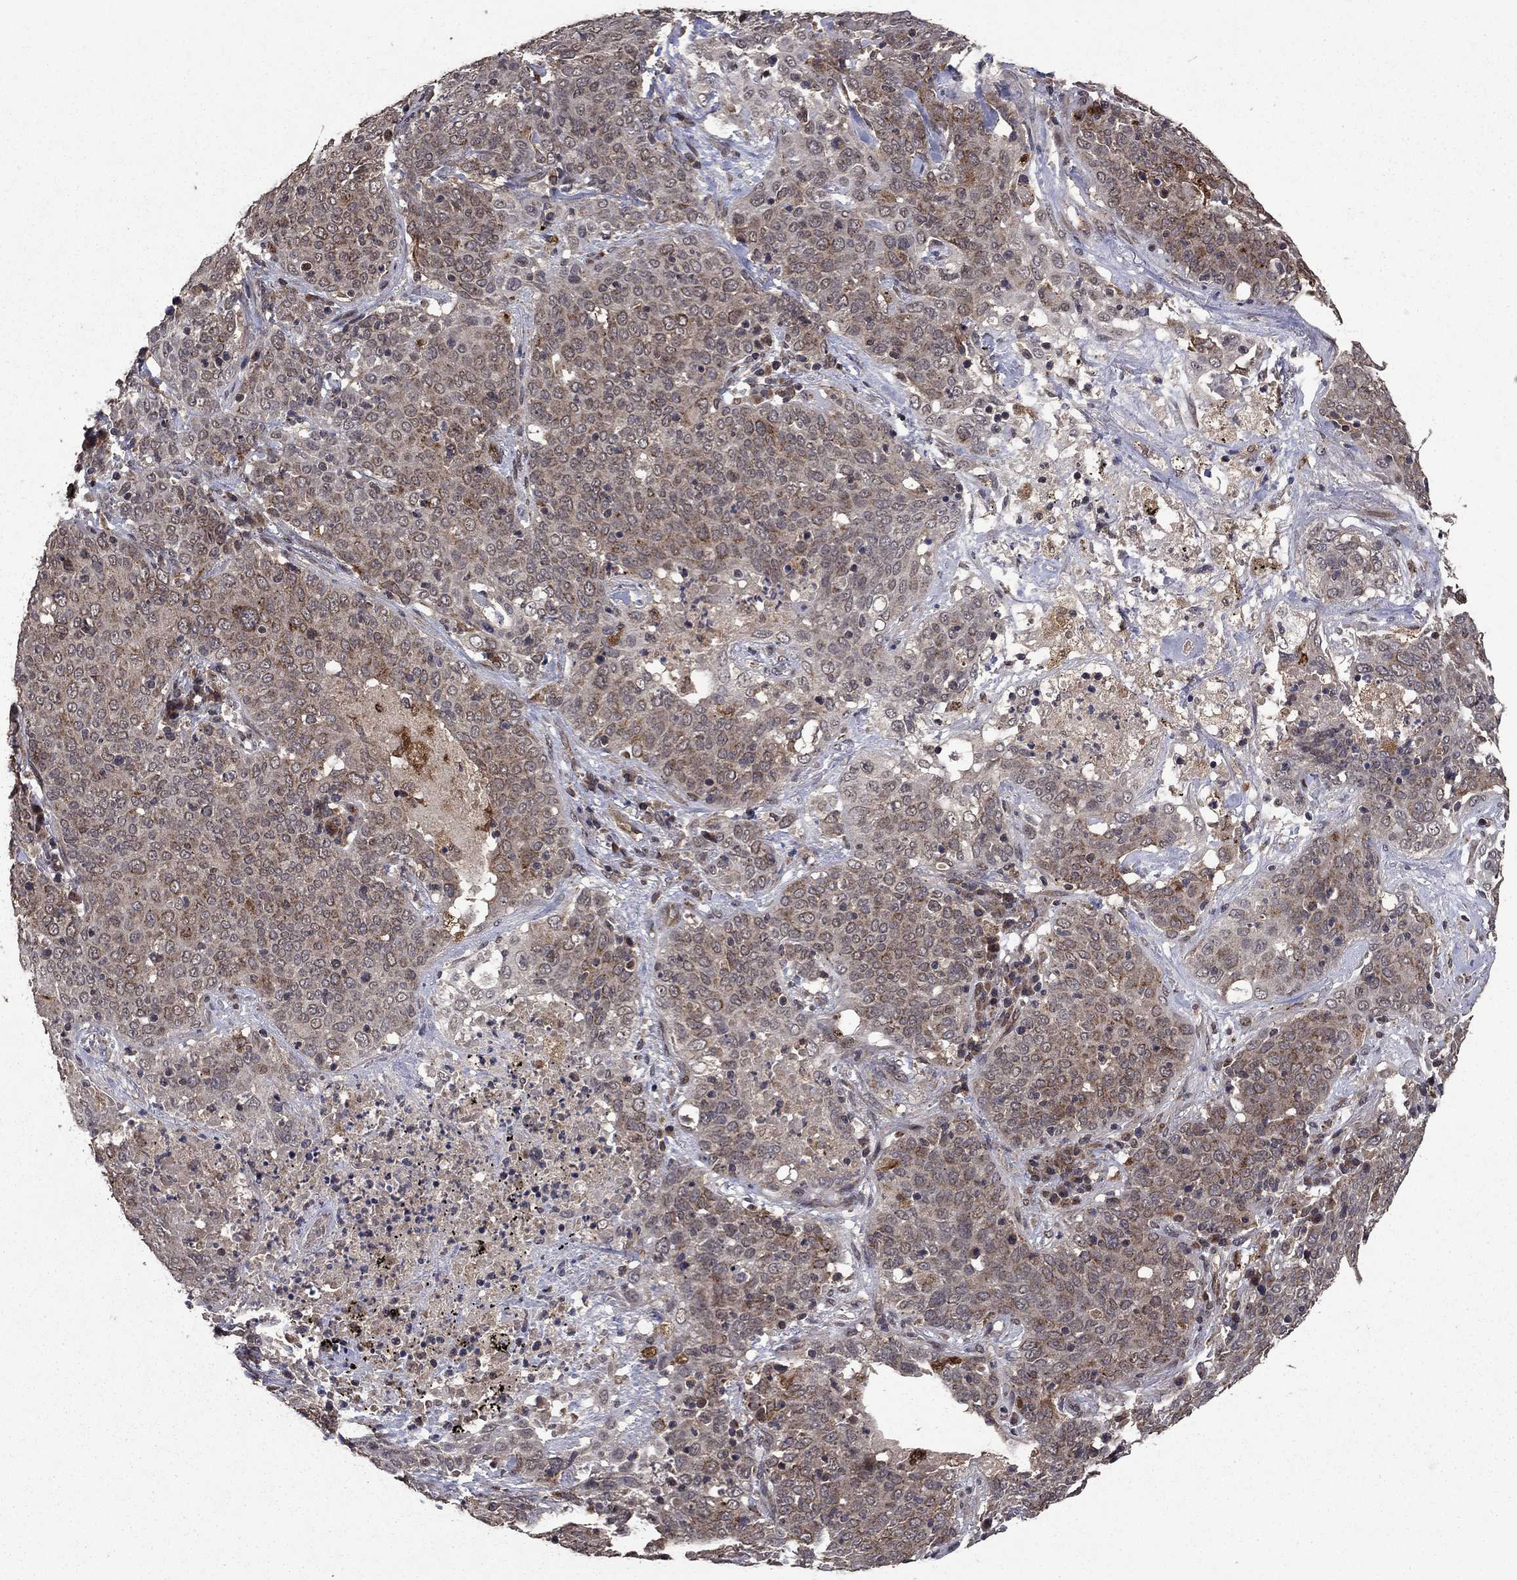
{"staining": {"intensity": "moderate", "quantity": "<25%", "location": "cytoplasmic/membranous"}, "tissue": "lung cancer", "cell_type": "Tumor cells", "image_type": "cancer", "snomed": [{"axis": "morphology", "description": "Squamous cell carcinoma, NOS"}, {"axis": "topography", "description": "Lung"}], "caption": "Protein expression analysis of human lung cancer (squamous cell carcinoma) reveals moderate cytoplasmic/membranous expression in about <25% of tumor cells. (IHC, brightfield microscopy, high magnification).", "gene": "DHRS1", "patient": {"sex": "male", "age": 82}}